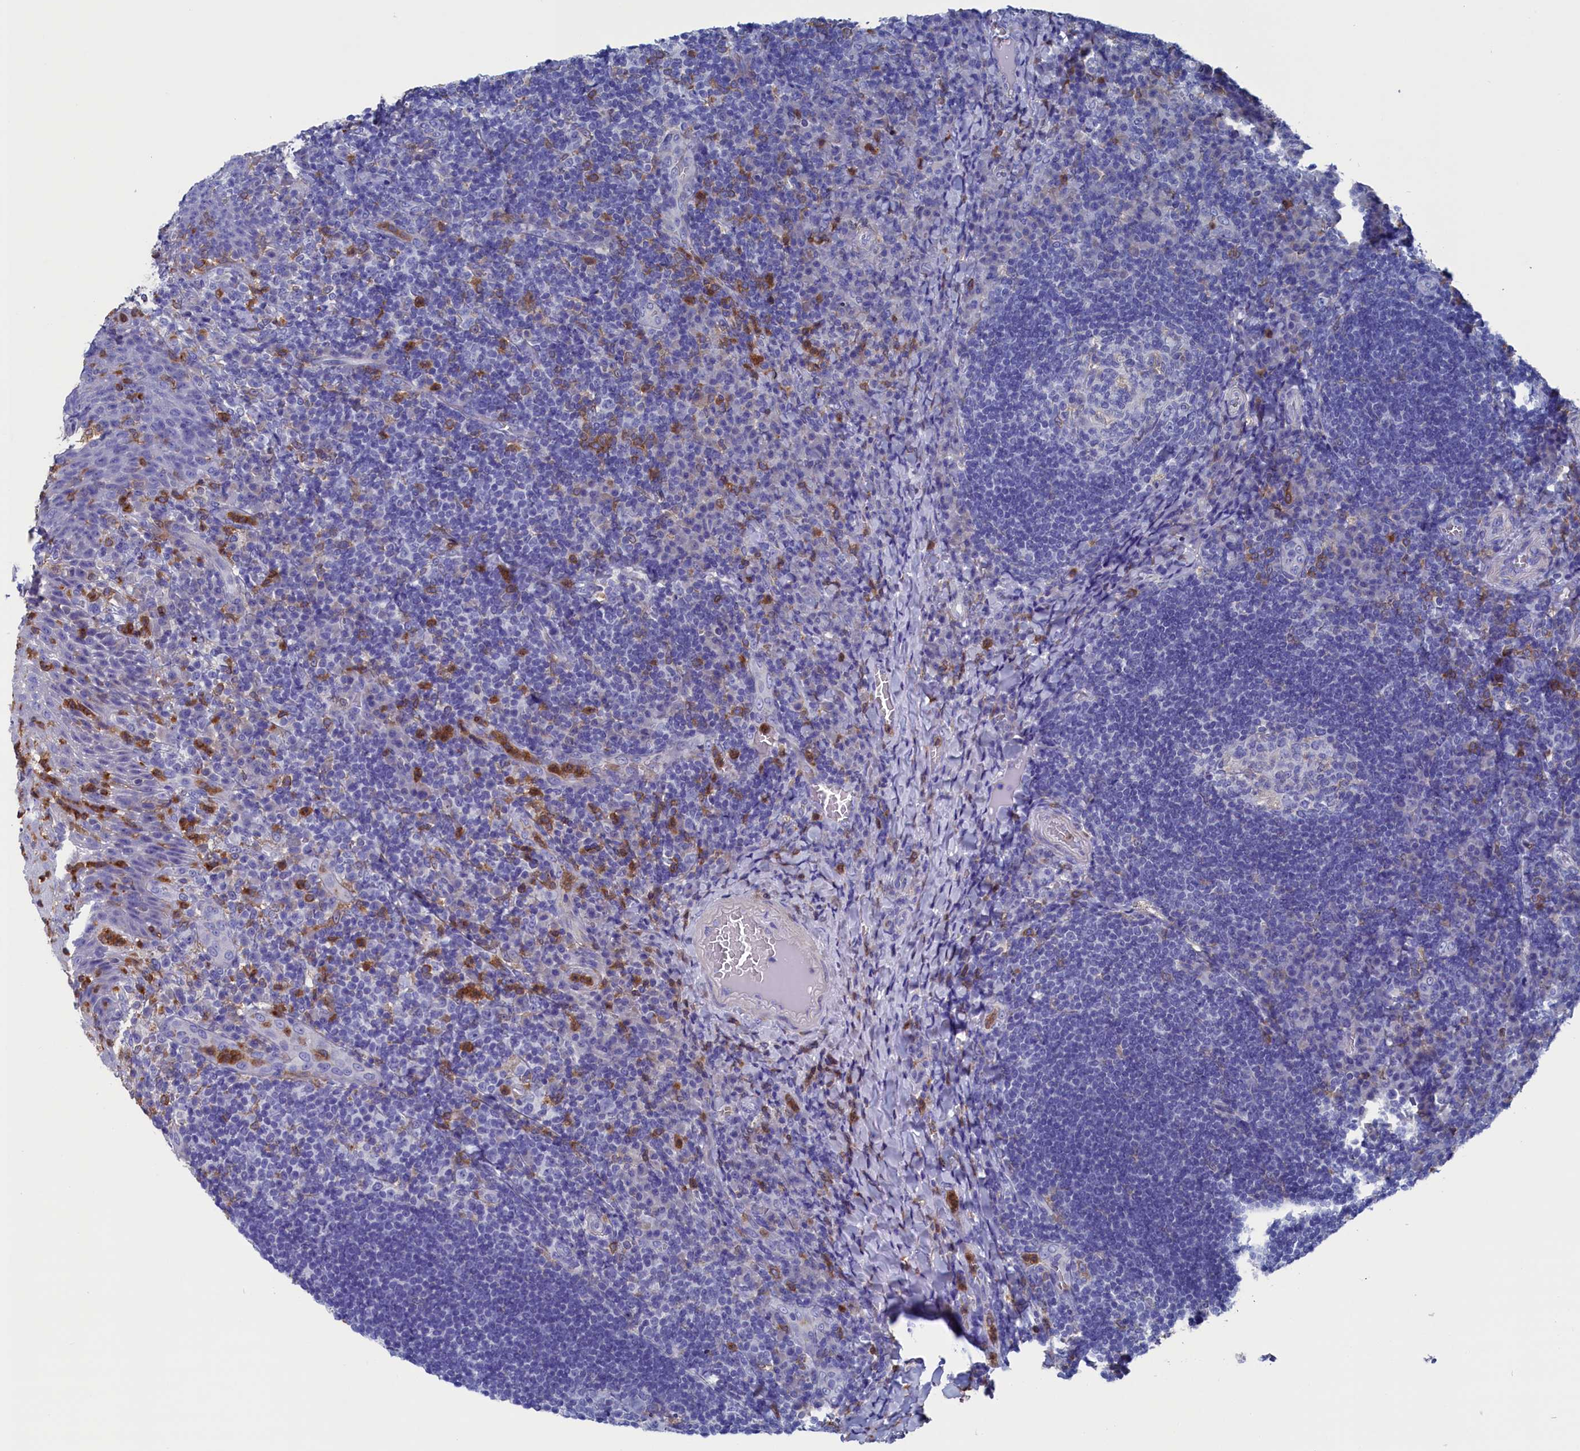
{"staining": {"intensity": "negative", "quantity": "none", "location": "none"}, "tissue": "tonsil", "cell_type": "Germinal center cells", "image_type": "normal", "snomed": [{"axis": "morphology", "description": "Normal tissue, NOS"}, {"axis": "topography", "description": "Tonsil"}], "caption": "Immunohistochemistry (IHC) micrograph of benign tonsil: human tonsil stained with DAB (3,3'-diaminobenzidine) reveals no significant protein positivity in germinal center cells.", "gene": "TYROBP", "patient": {"sex": "male", "age": 17}}